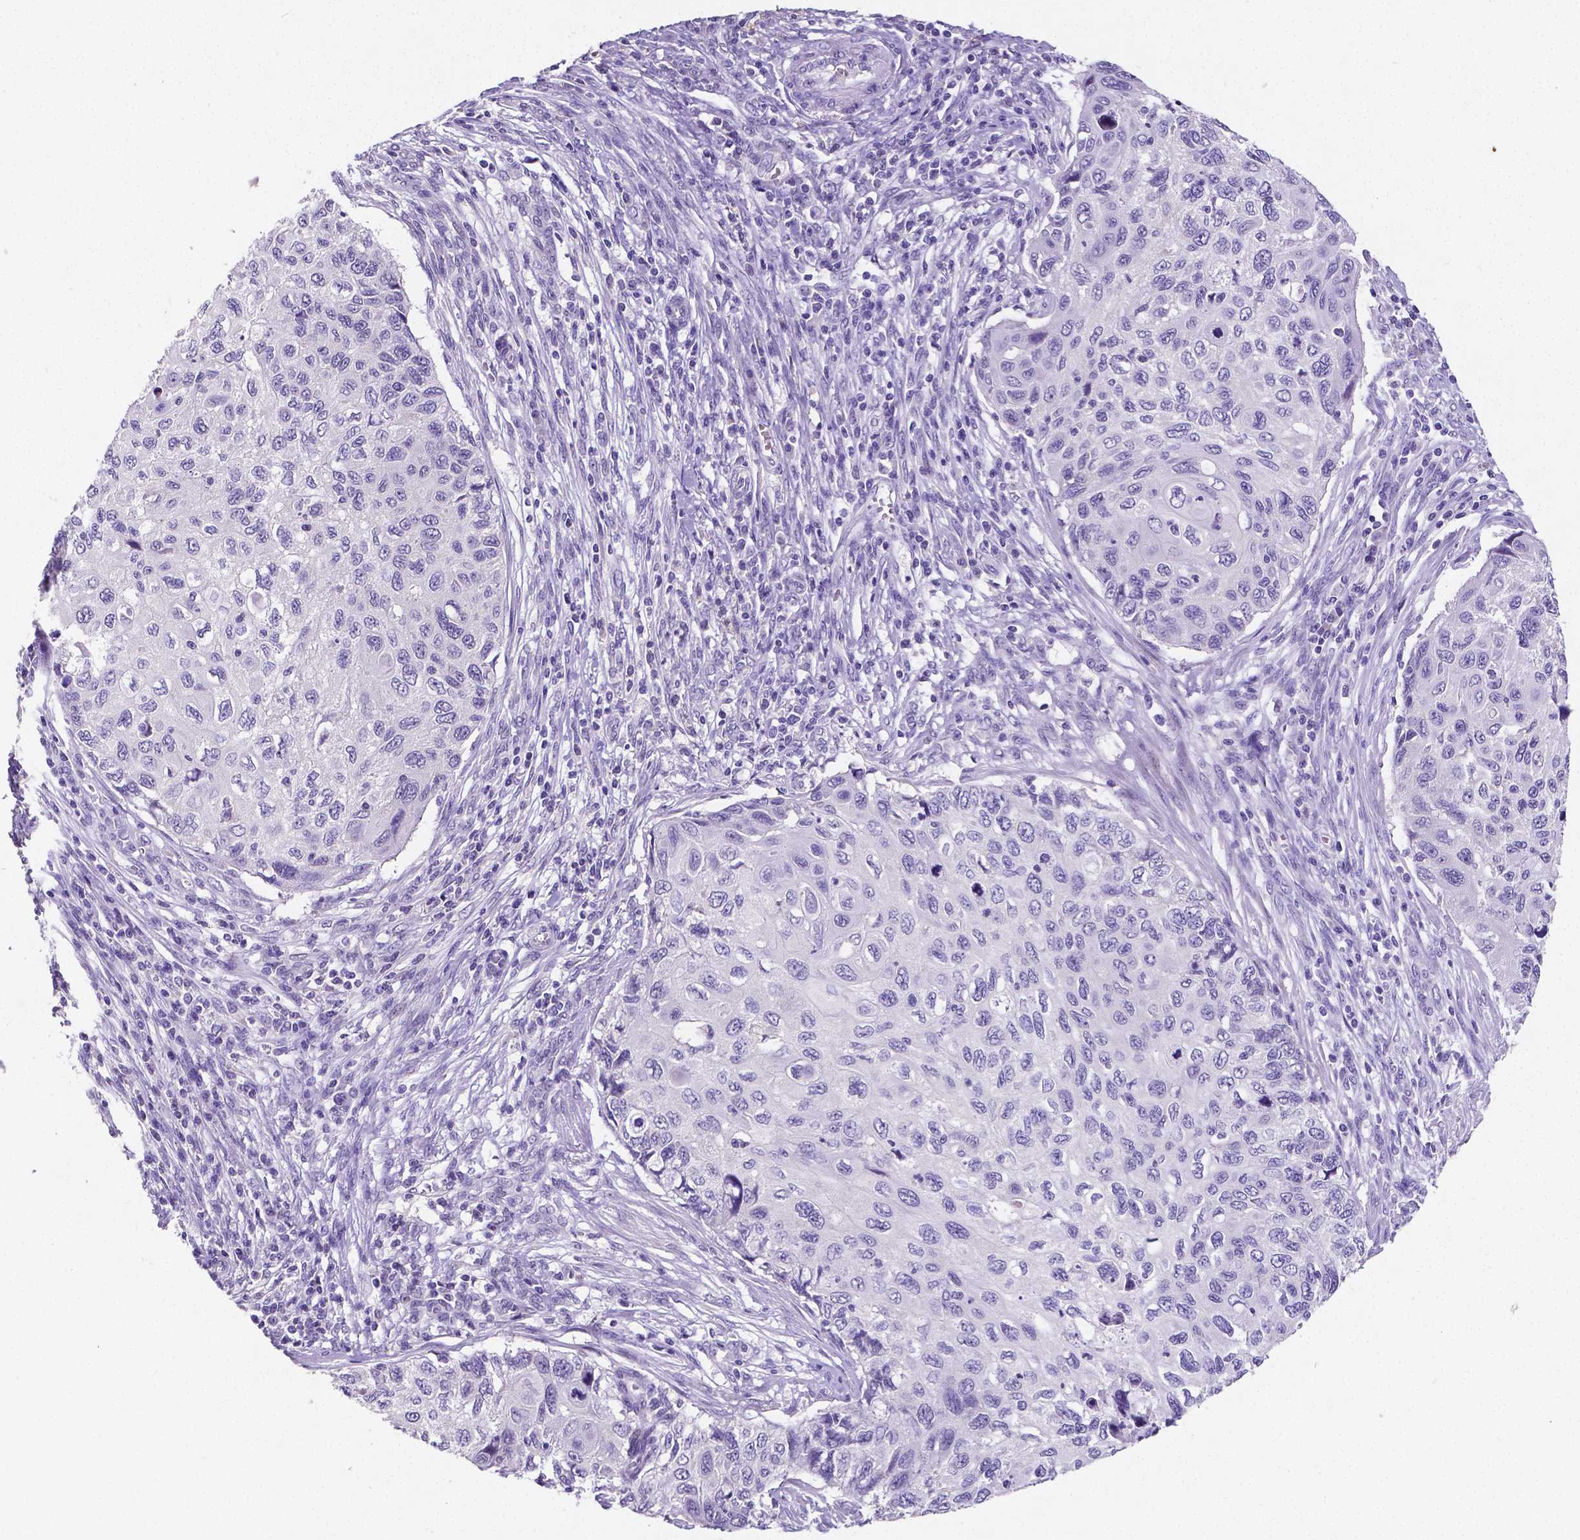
{"staining": {"intensity": "negative", "quantity": "none", "location": "none"}, "tissue": "cervical cancer", "cell_type": "Tumor cells", "image_type": "cancer", "snomed": [{"axis": "morphology", "description": "Squamous cell carcinoma, NOS"}, {"axis": "topography", "description": "Cervix"}], "caption": "A micrograph of human cervical squamous cell carcinoma is negative for staining in tumor cells.", "gene": "SATB2", "patient": {"sex": "female", "age": 70}}